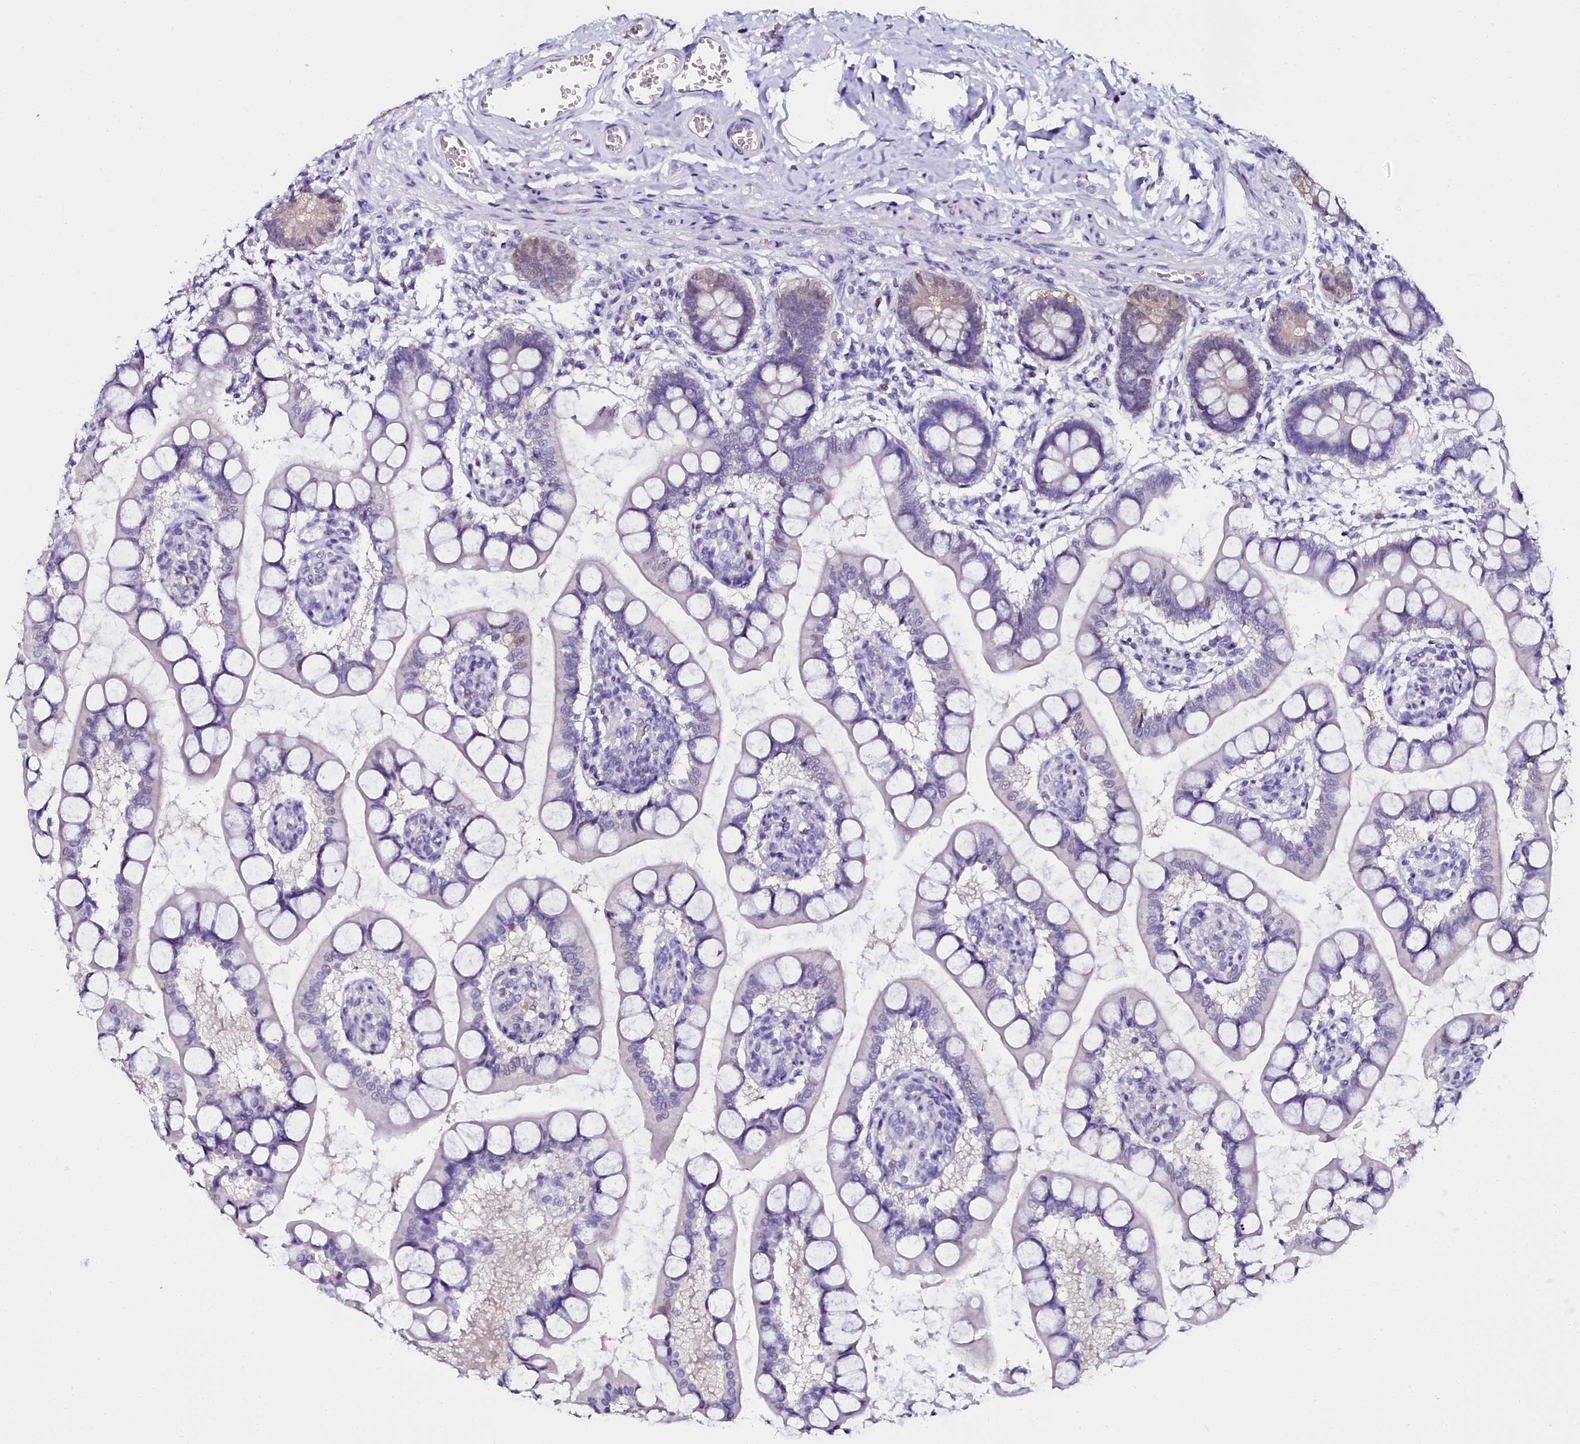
{"staining": {"intensity": "moderate", "quantity": "25%-75%", "location": "cytoplasmic/membranous,nuclear"}, "tissue": "small intestine", "cell_type": "Glandular cells", "image_type": "normal", "snomed": [{"axis": "morphology", "description": "Normal tissue, NOS"}, {"axis": "topography", "description": "Small intestine"}], "caption": "Protein expression analysis of unremarkable small intestine reveals moderate cytoplasmic/membranous,nuclear staining in approximately 25%-75% of glandular cells. The protein is shown in brown color, while the nuclei are stained blue.", "gene": "SORD", "patient": {"sex": "male", "age": 52}}